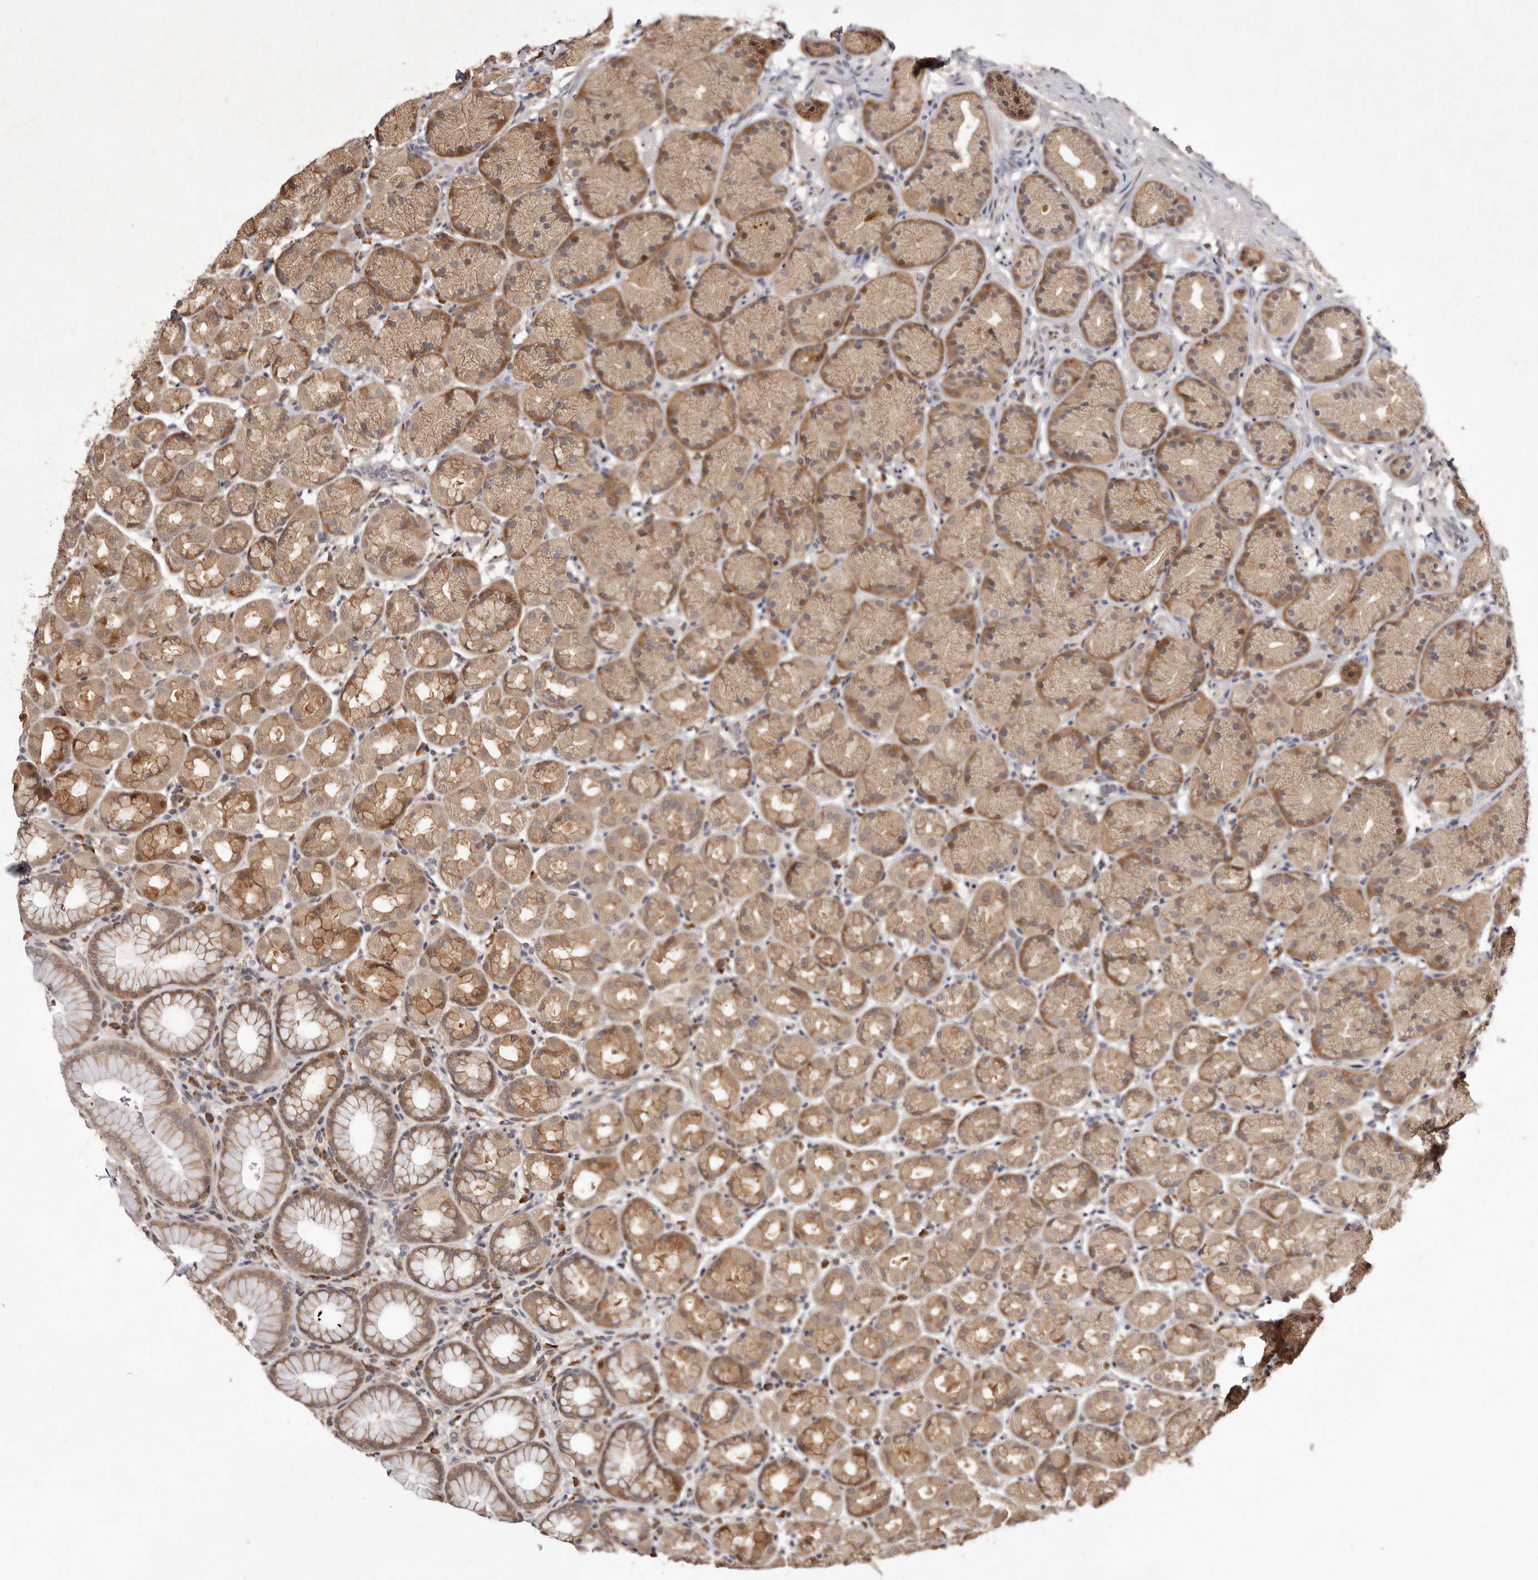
{"staining": {"intensity": "moderate", "quantity": ">75%", "location": "cytoplasmic/membranous"}, "tissue": "stomach", "cell_type": "Glandular cells", "image_type": "normal", "snomed": [{"axis": "morphology", "description": "Normal tissue, NOS"}, {"axis": "topography", "description": "Stomach"}], "caption": "Immunohistochemical staining of normal stomach reveals medium levels of moderate cytoplasmic/membranous staining in approximately >75% of glandular cells. (Stains: DAB in brown, nuclei in blue, Microscopy: brightfield microscopy at high magnification).", "gene": "RRM2B", "patient": {"sex": "male", "age": 42}}